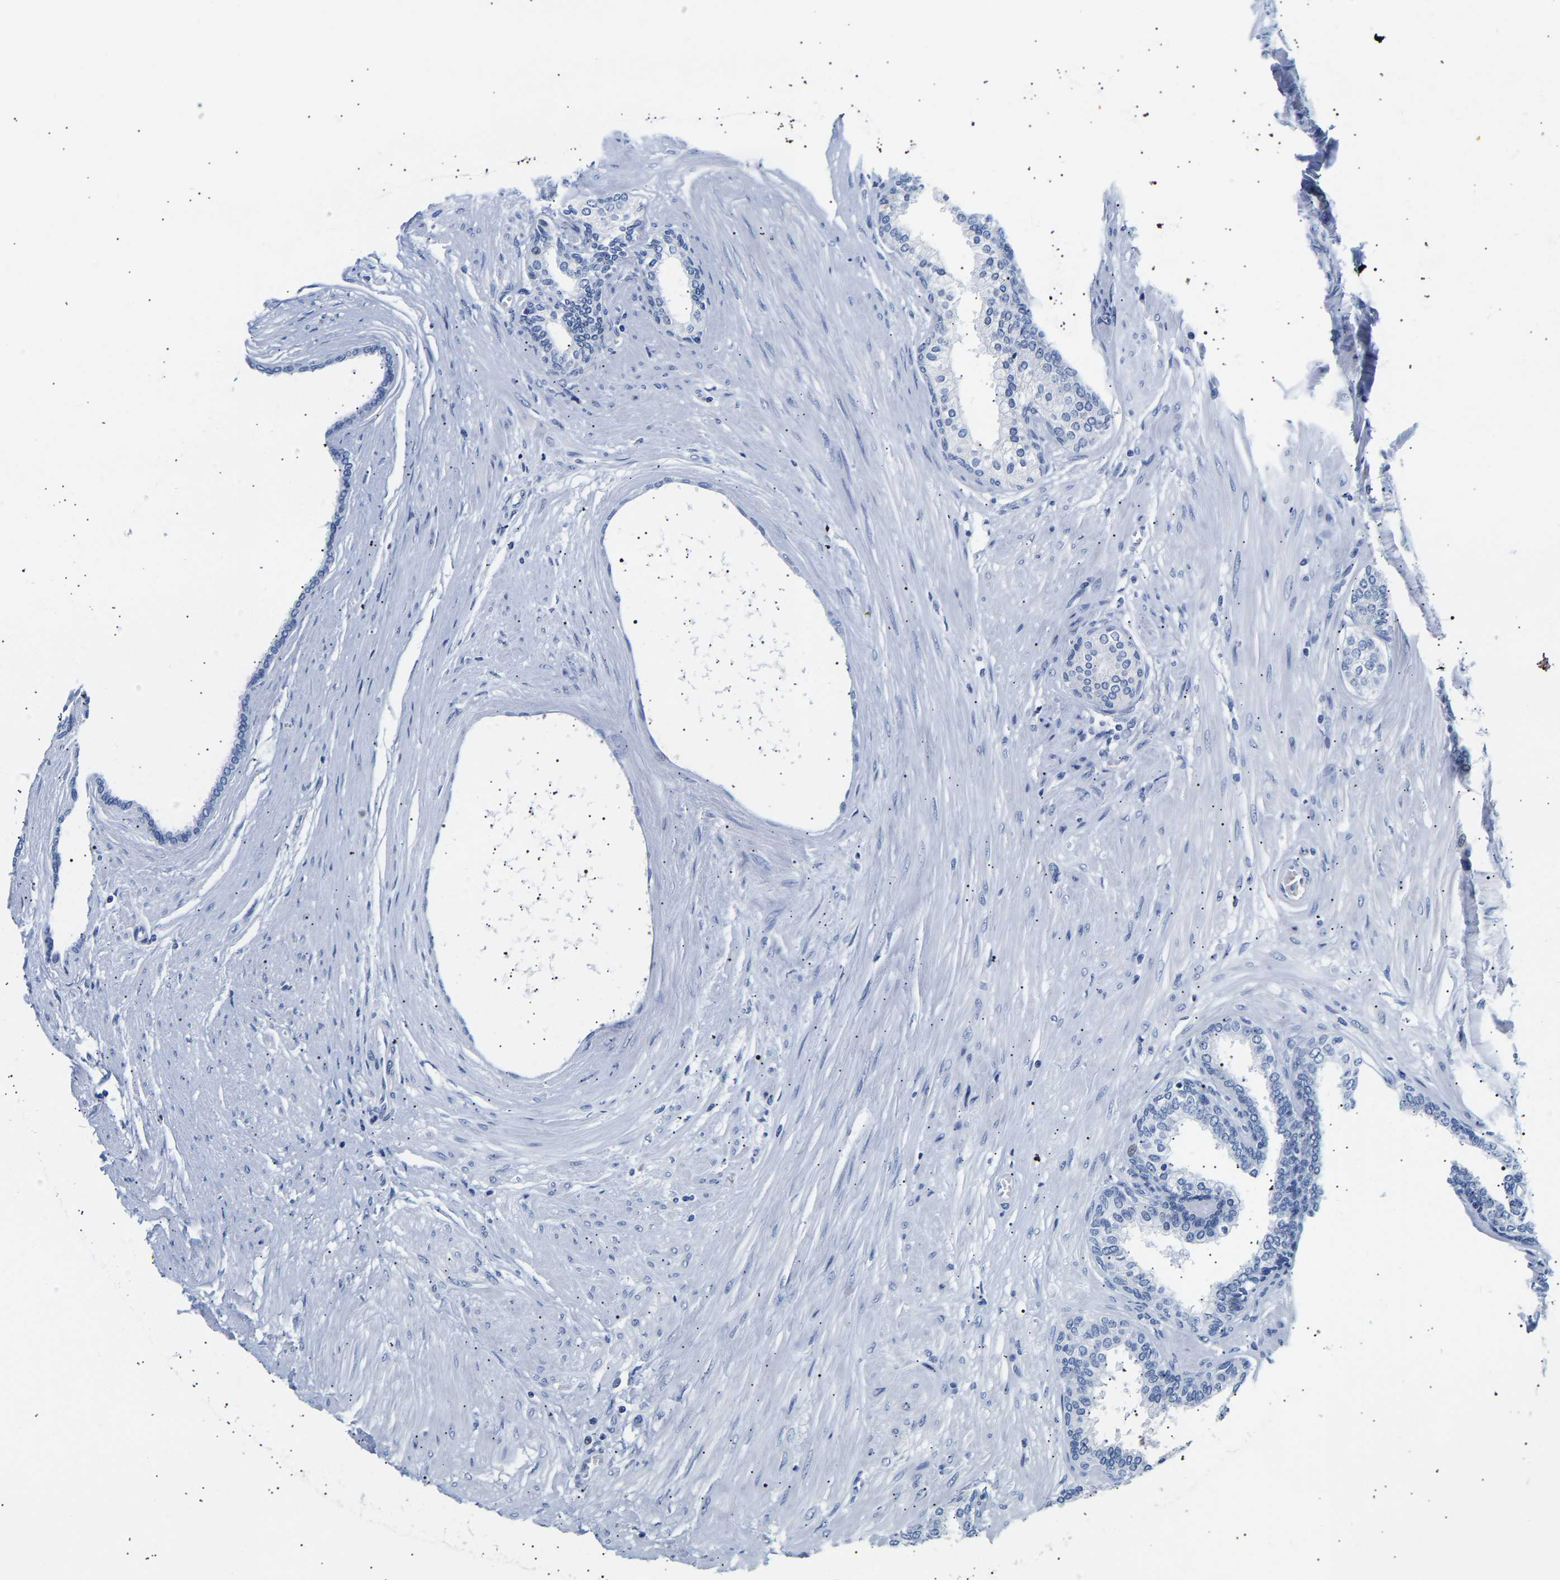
{"staining": {"intensity": "negative", "quantity": "none", "location": "none"}, "tissue": "prostate cancer", "cell_type": "Tumor cells", "image_type": "cancer", "snomed": [{"axis": "morphology", "description": "Adenocarcinoma, Low grade"}, {"axis": "topography", "description": "Prostate"}], "caption": "An immunohistochemistry (IHC) micrograph of adenocarcinoma (low-grade) (prostate) is shown. There is no staining in tumor cells of adenocarcinoma (low-grade) (prostate).", "gene": "SPINK2", "patient": {"sex": "male", "age": 57}}